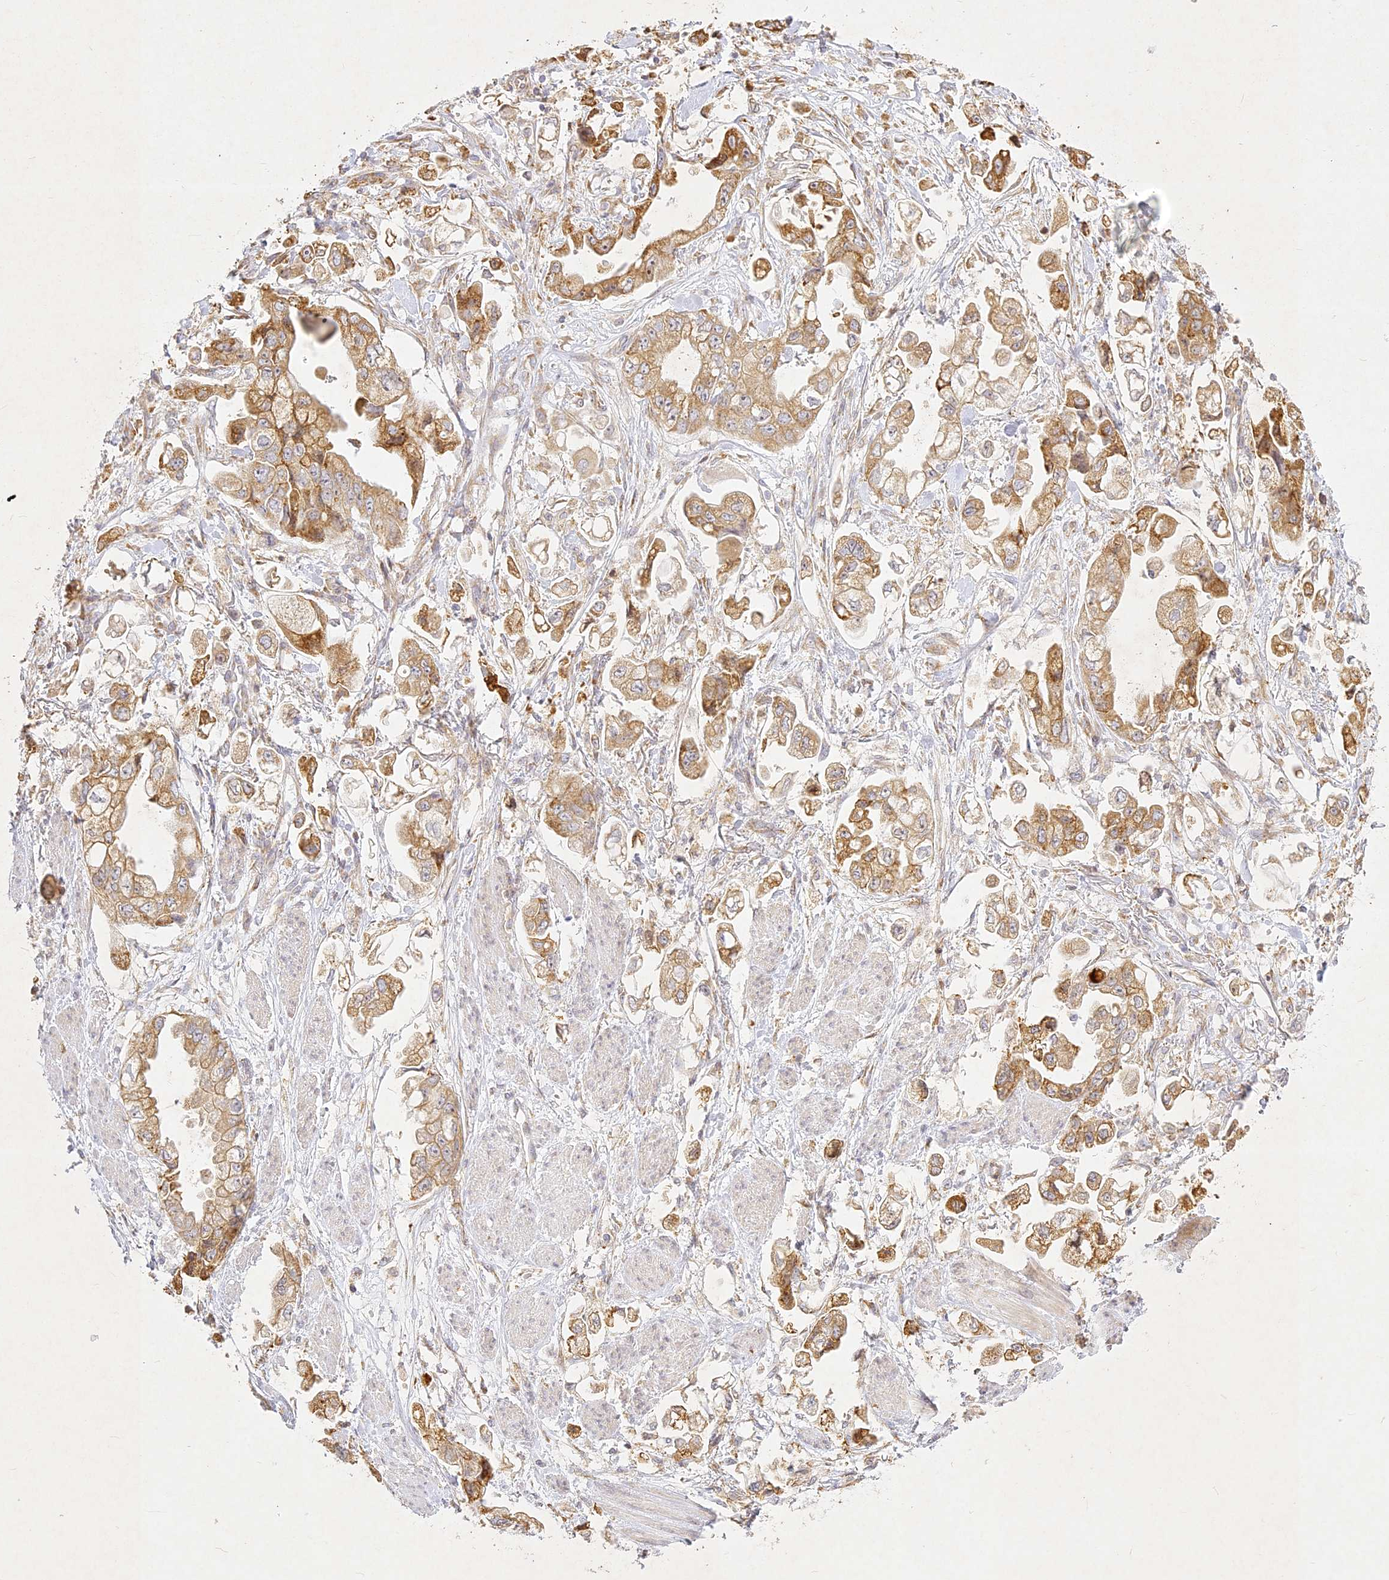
{"staining": {"intensity": "moderate", "quantity": ">75%", "location": "cytoplasmic/membranous,nuclear"}, "tissue": "stomach cancer", "cell_type": "Tumor cells", "image_type": "cancer", "snomed": [{"axis": "morphology", "description": "Adenocarcinoma, NOS"}, {"axis": "topography", "description": "Stomach"}], "caption": "Approximately >75% of tumor cells in stomach cancer (adenocarcinoma) exhibit moderate cytoplasmic/membranous and nuclear protein staining as visualized by brown immunohistochemical staining.", "gene": "SLC30A5", "patient": {"sex": "male", "age": 62}}